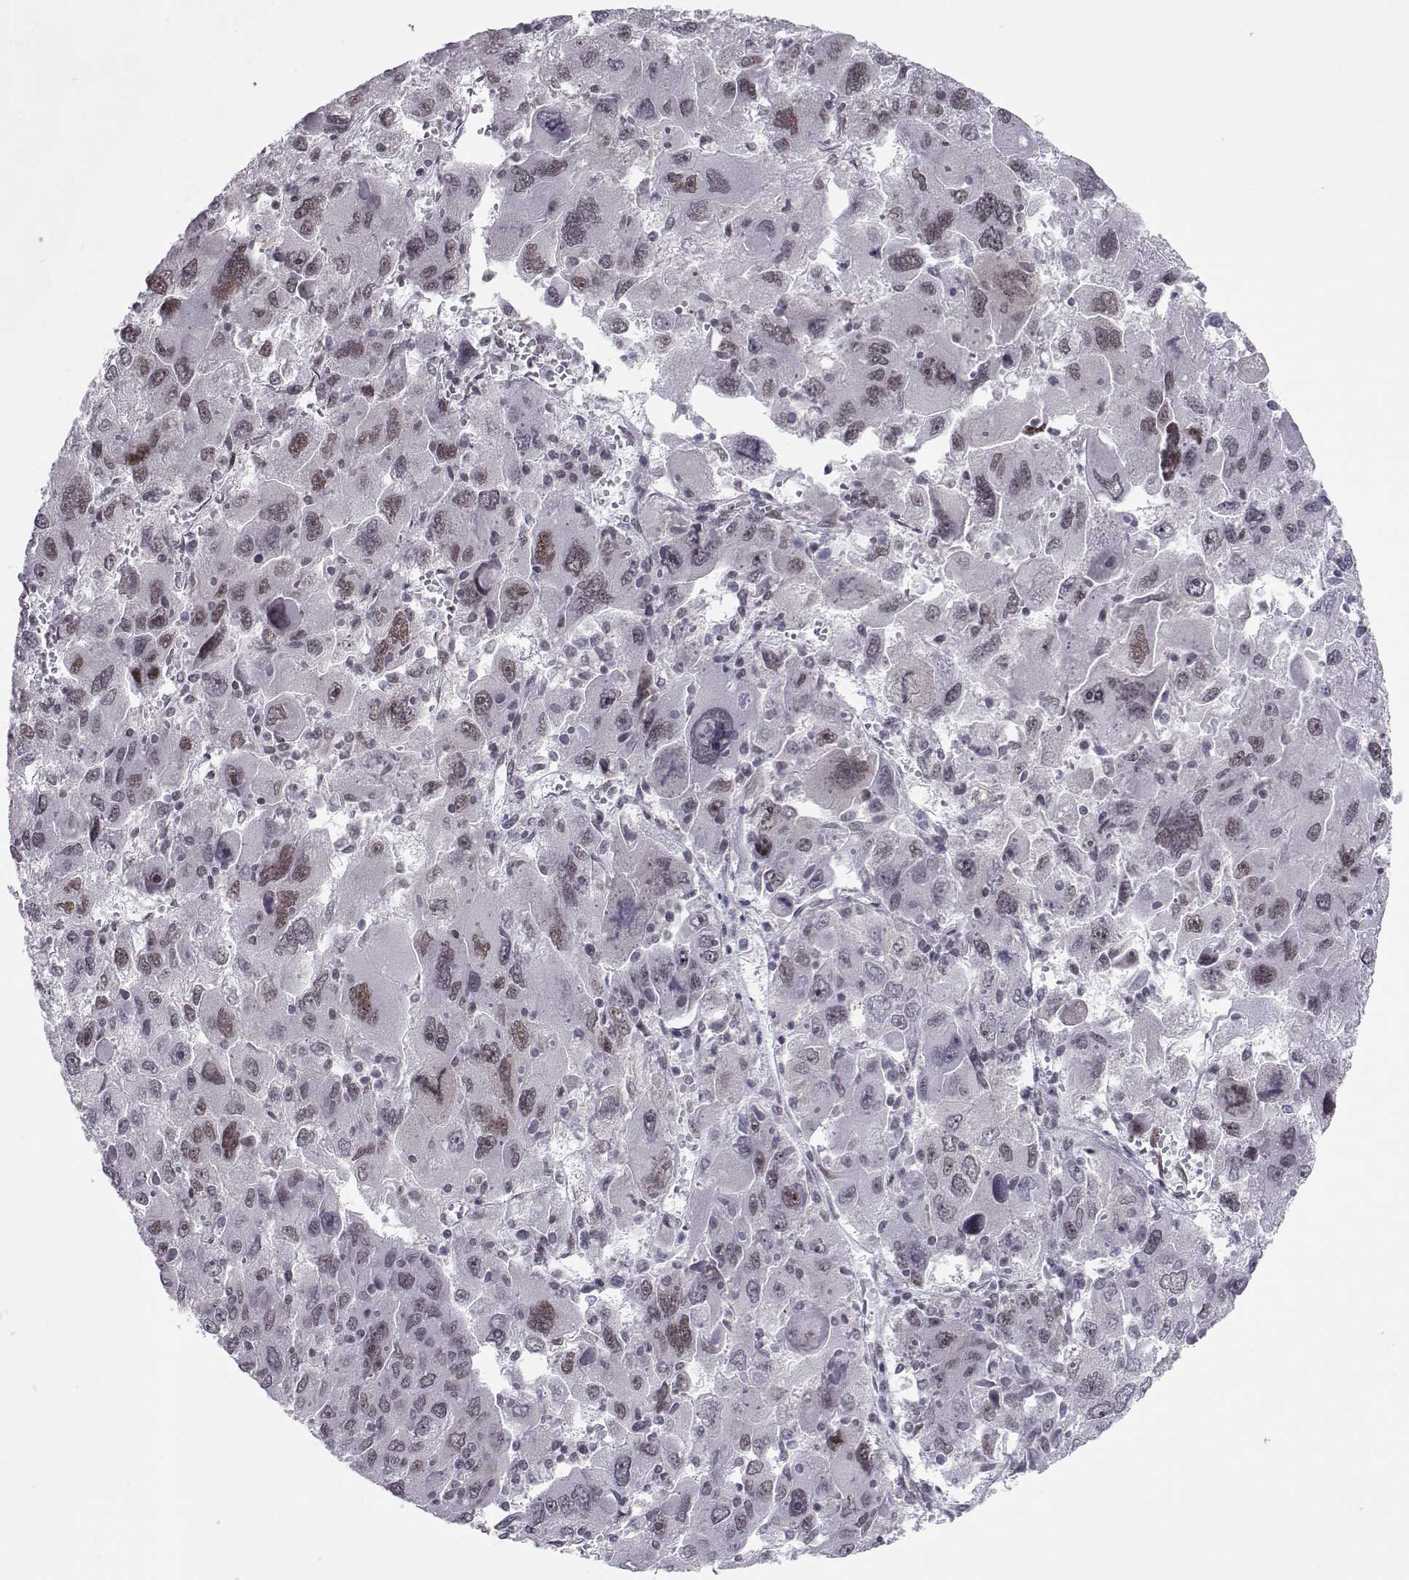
{"staining": {"intensity": "weak", "quantity": "25%-75%", "location": "nuclear"}, "tissue": "liver cancer", "cell_type": "Tumor cells", "image_type": "cancer", "snomed": [{"axis": "morphology", "description": "Carcinoma, Hepatocellular, NOS"}, {"axis": "topography", "description": "Liver"}], "caption": "DAB (3,3'-diaminobenzidine) immunohistochemical staining of liver cancer (hepatocellular carcinoma) displays weak nuclear protein staining in approximately 25%-75% of tumor cells. Immunohistochemistry (ihc) stains the protein in brown and the nuclei are stained blue.", "gene": "SIX6", "patient": {"sex": "female", "age": 41}}